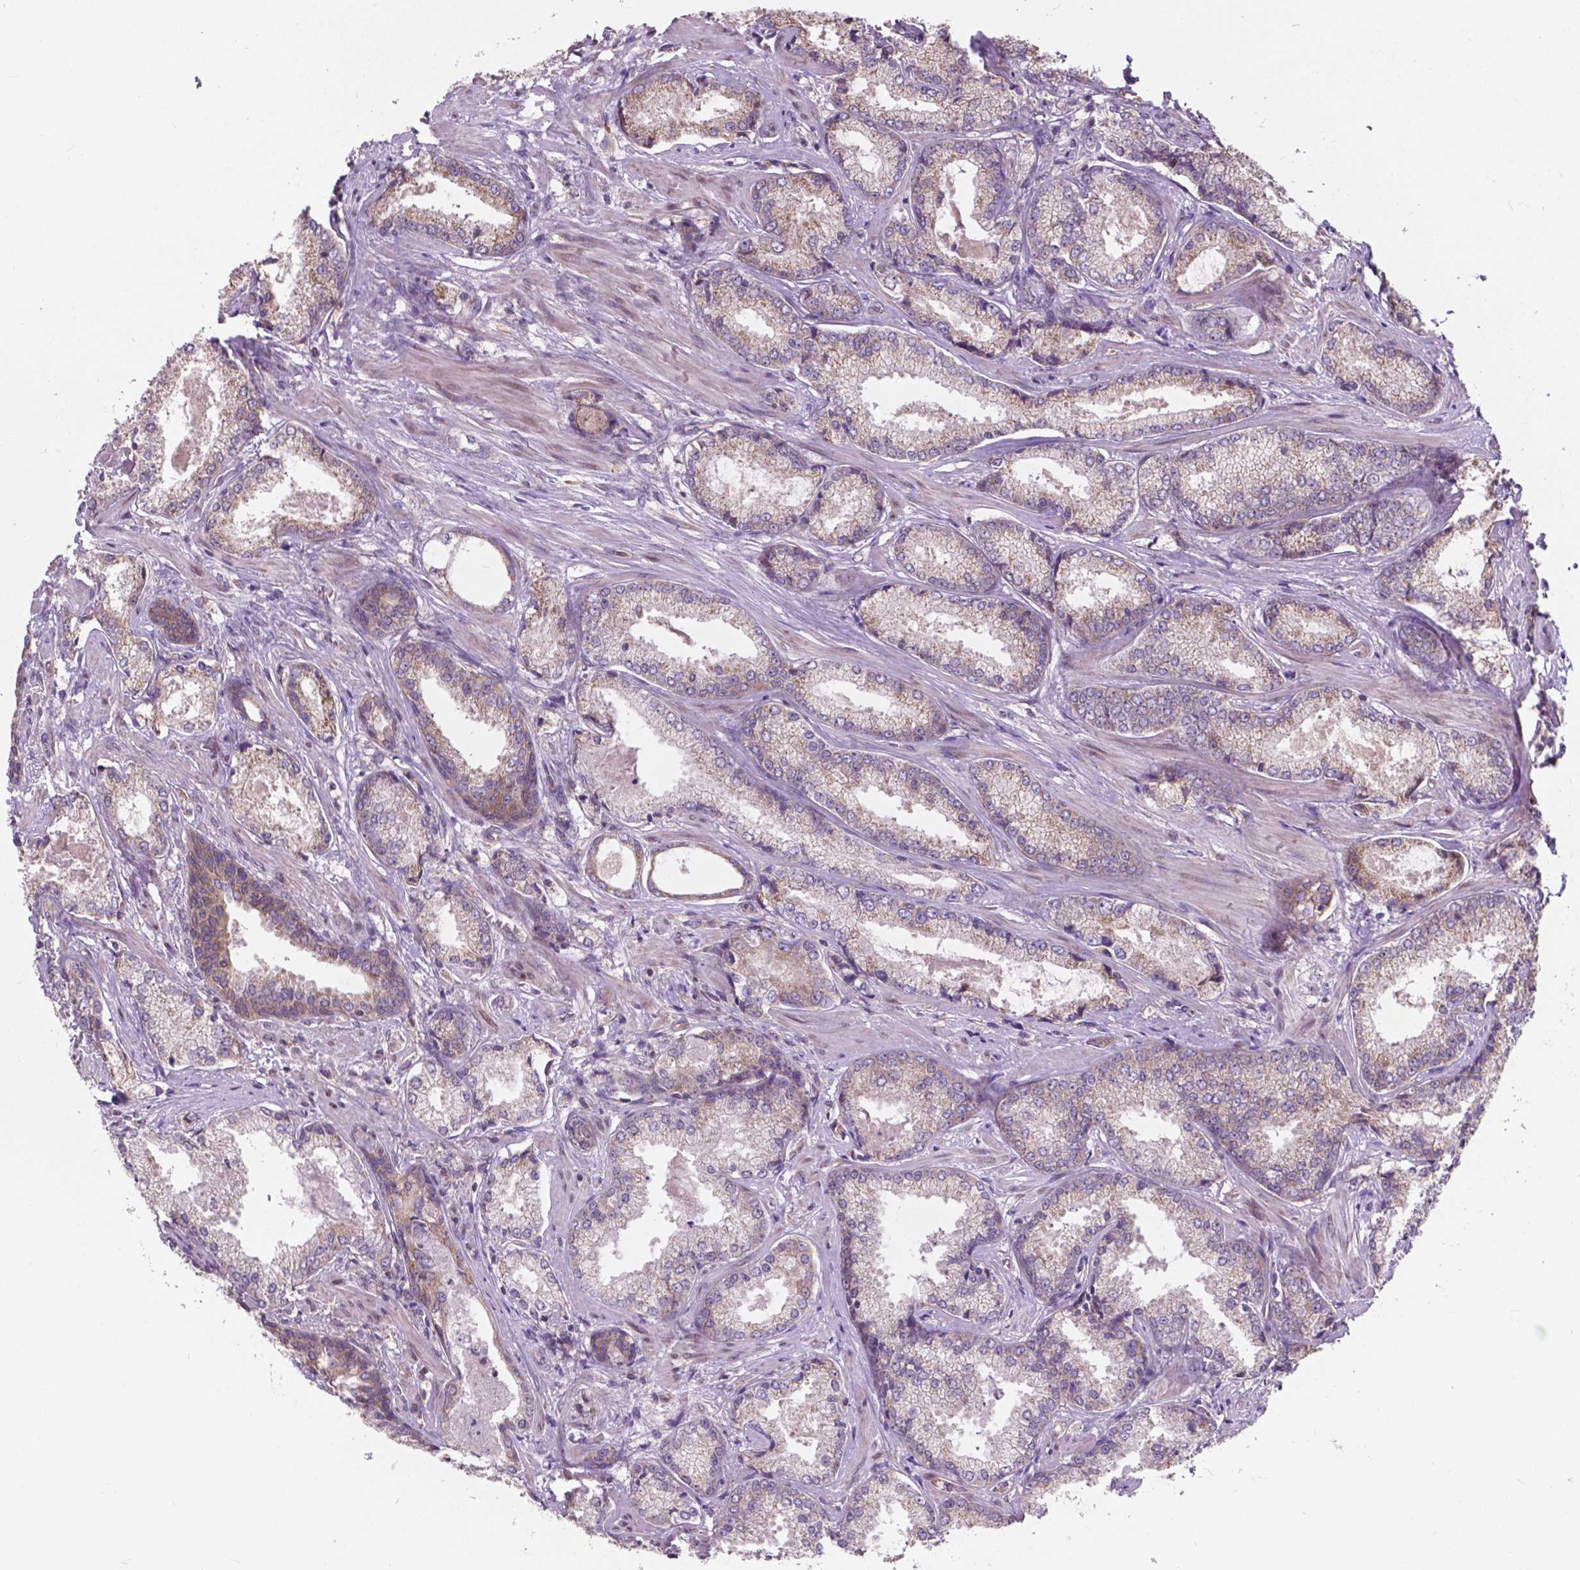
{"staining": {"intensity": "weak", "quantity": "25%-75%", "location": "cytoplasmic/membranous"}, "tissue": "prostate cancer", "cell_type": "Tumor cells", "image_type": "cancer", "snomed": [{"axis": "morphology", "description": "Adenocarcinoma, Low grade"}, {"axis": "topography", "description": "Prostate"}], "caption": "Immunohistochemical staining of prostate cancer displays low levels of weak cytoplasmic/membranous expression in about 25%-75% of tumor cells.", "gene": "MRPL33", "patient": {"sex": "male", "age": 56}}